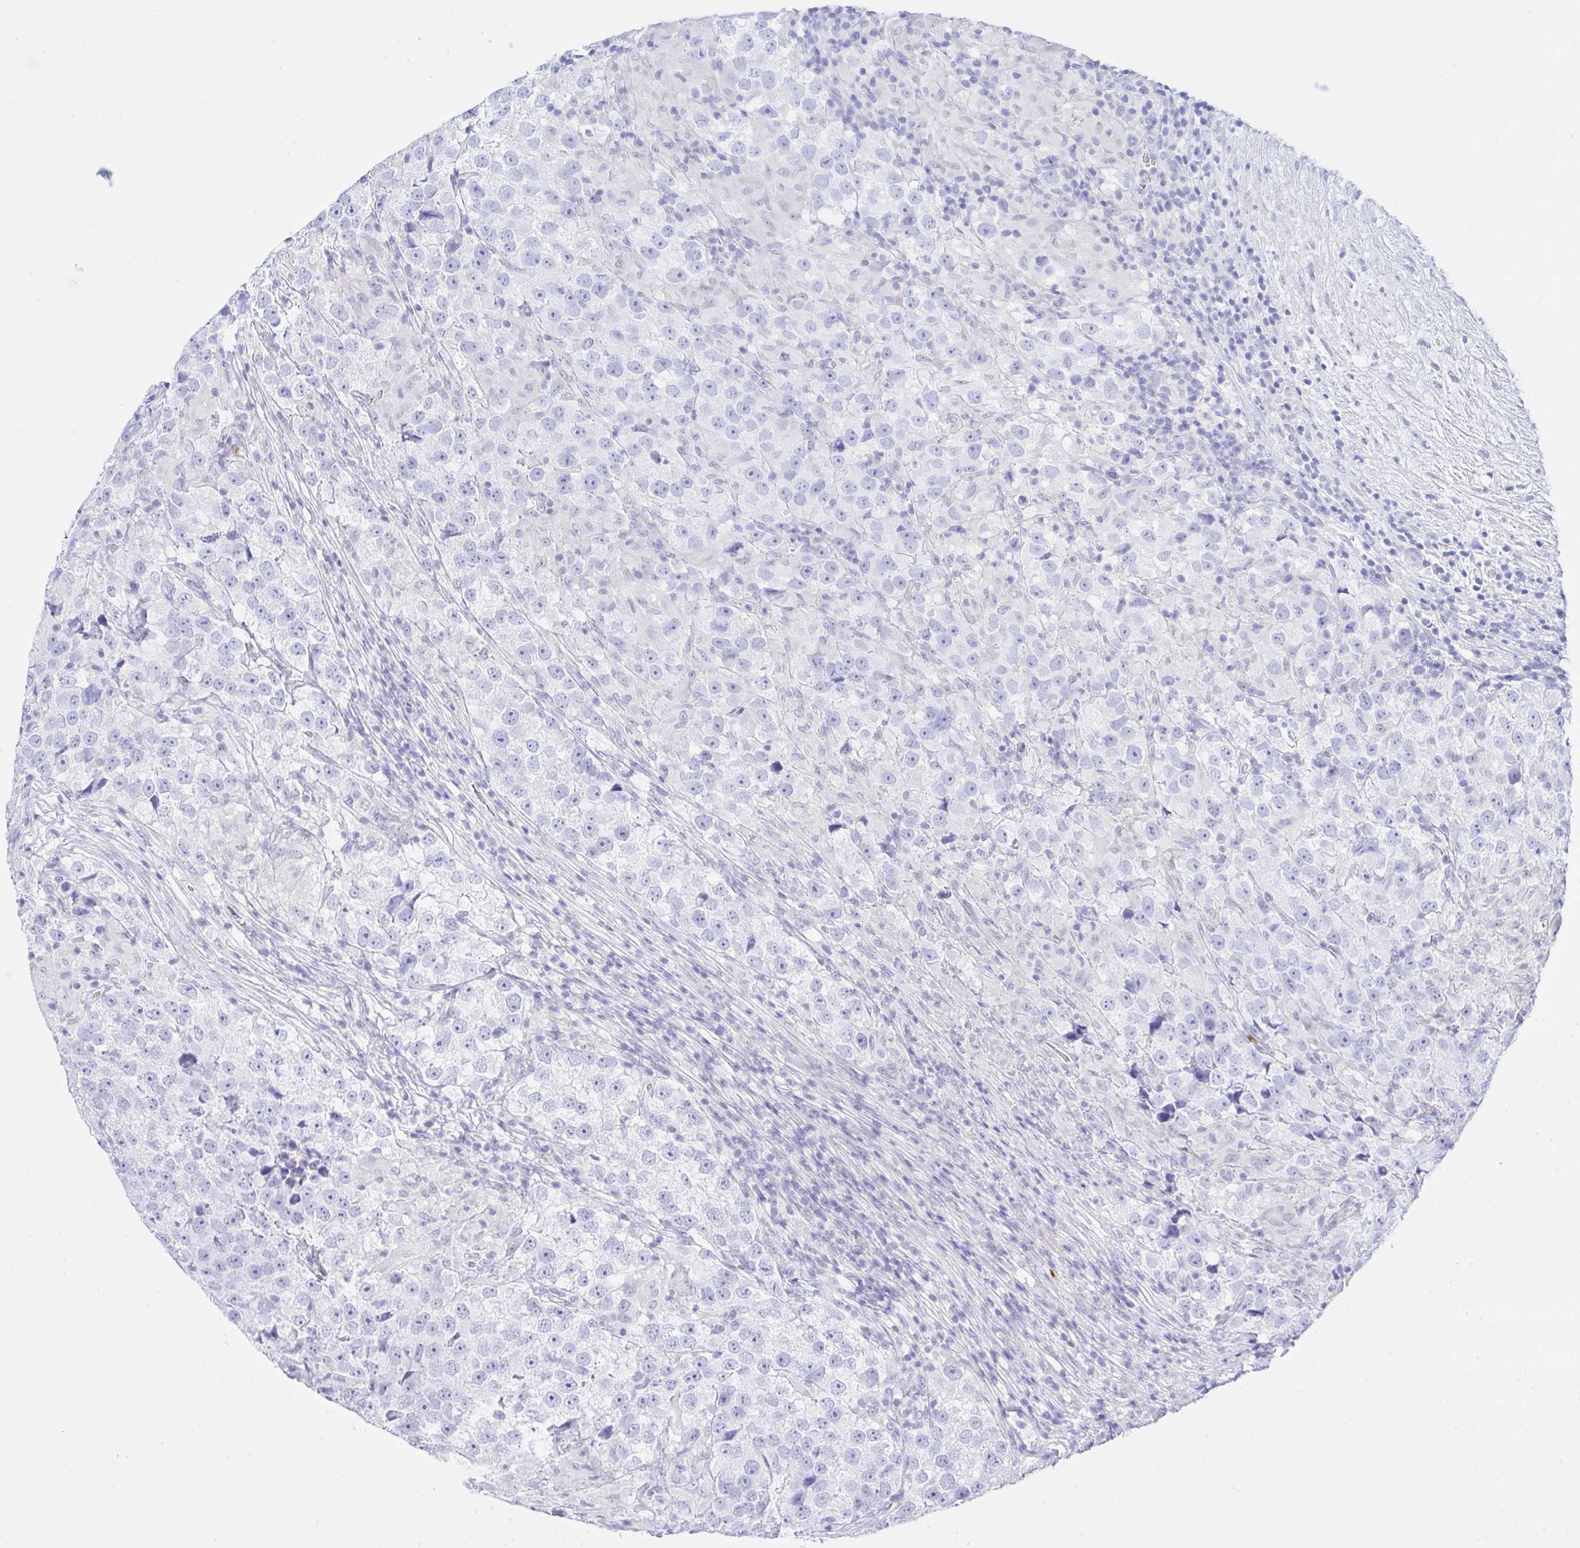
{"staining": {"intensity": "negative", "quantity": "none", "location": "none"}, "tissue": "testis cancer", "cell_type": "Tumor cells", "image_type": "cancer", "snomed": [{"axis": "morphology", "description": "Seminoma, NOS"}, {"axis": "topography", "description": "Testis"}], "caption": "Immunohistochemical staining of testis seminoma demonstrates no significant positivity in tumor cells. (DAB (3,3'-diaminobenzidine) immunohistochemistry with hematoxylin counter stain).", "gene": "ZNF221", "patient": {"sex": "male", "age": 46}}